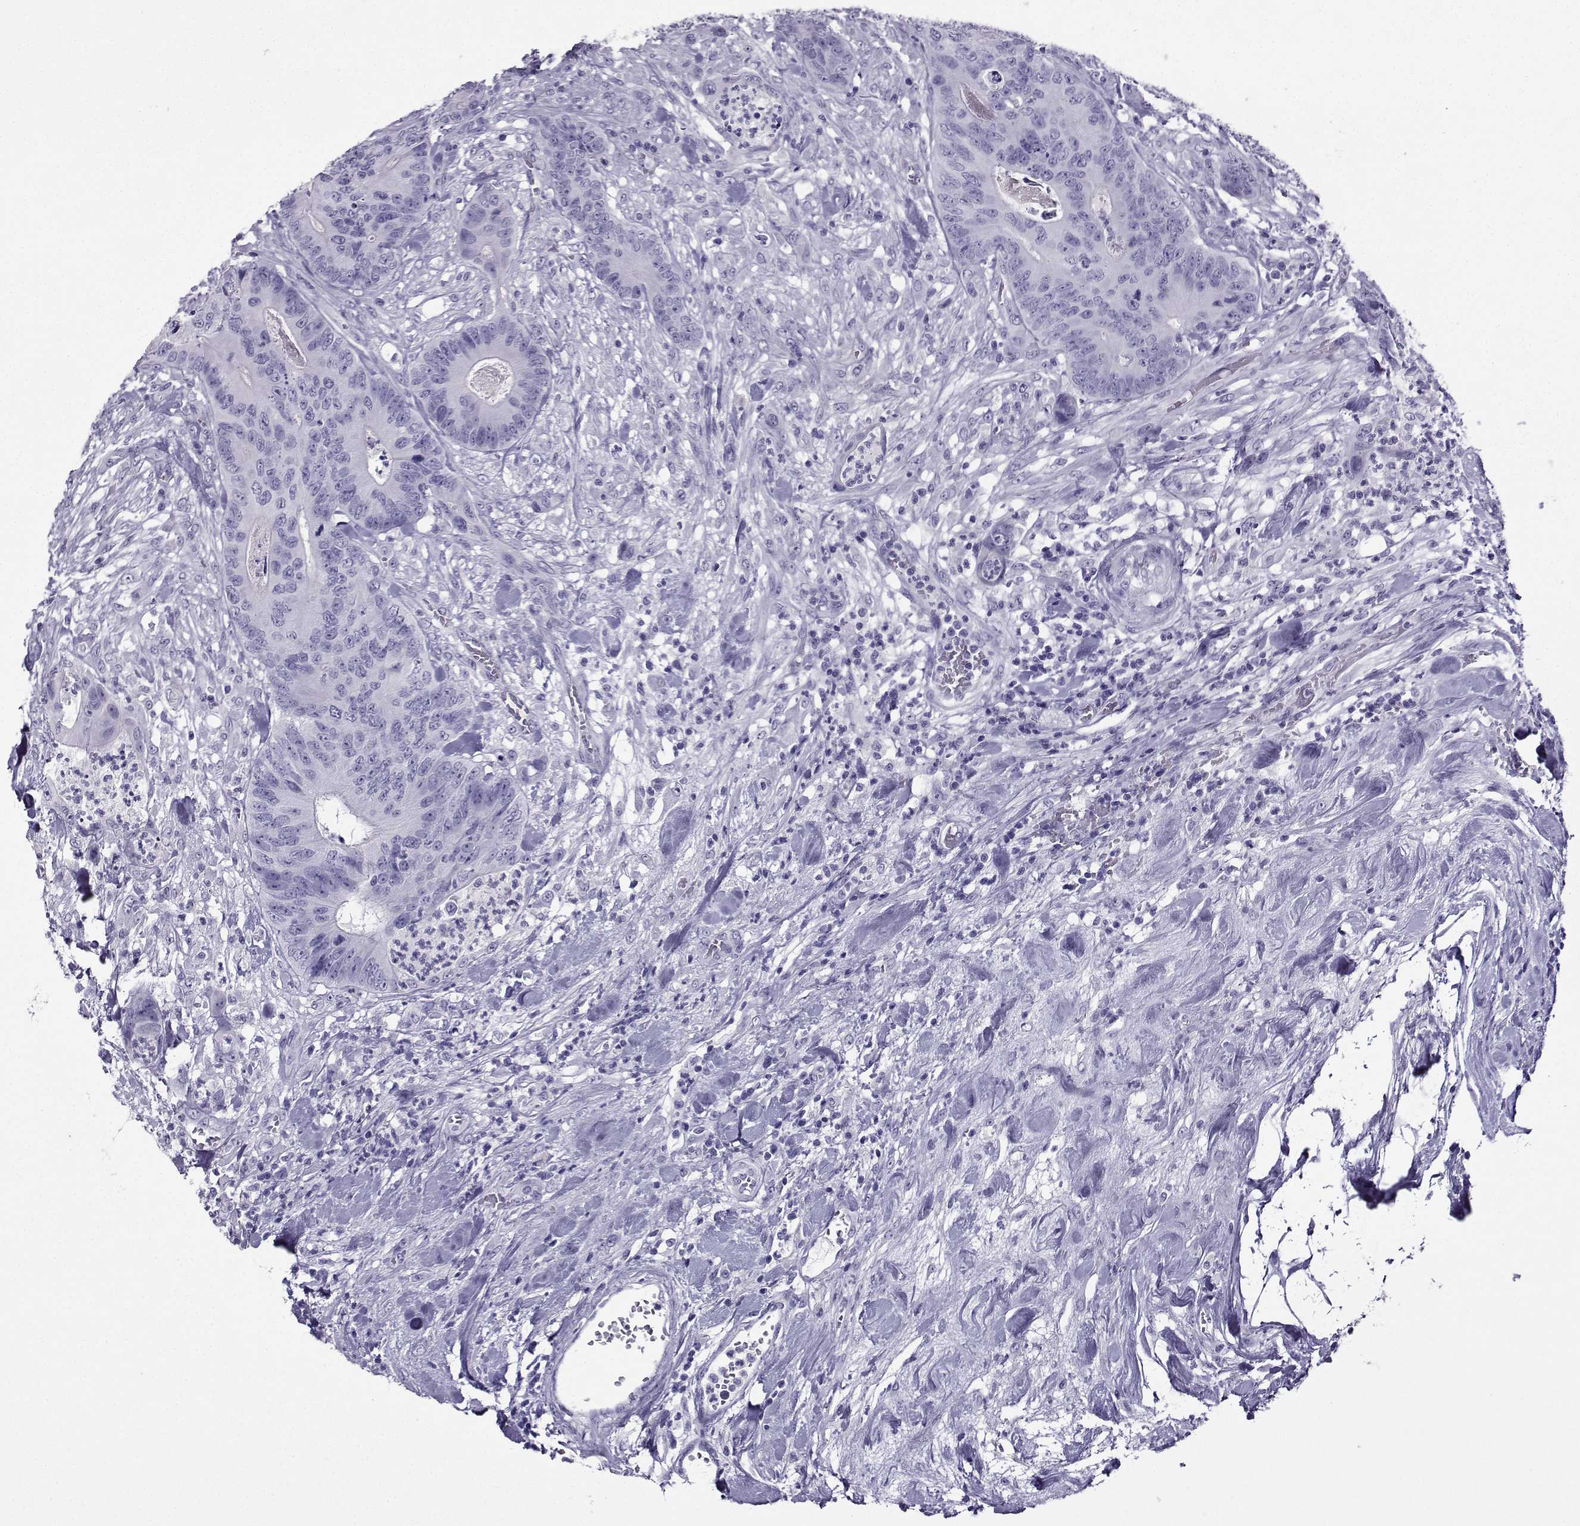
{"staining": {"intensity": "negative", "quantity": "none", "location": "none"}, "tissue": "colorectal cancer", "cell_type": "Tumor cells", "image_type": "cancer", "snomed": [{"axis": "morphology", "description": "Adenocarcinoma, NOS"}, {"axis": "topography", "description": "Colon"}], "caption": "A photomicrograph of human colorectal cancer is negative for staining in tumor cells.", "gene": "CRYBB1", "patient": {"sex": "male", "age": 84}}